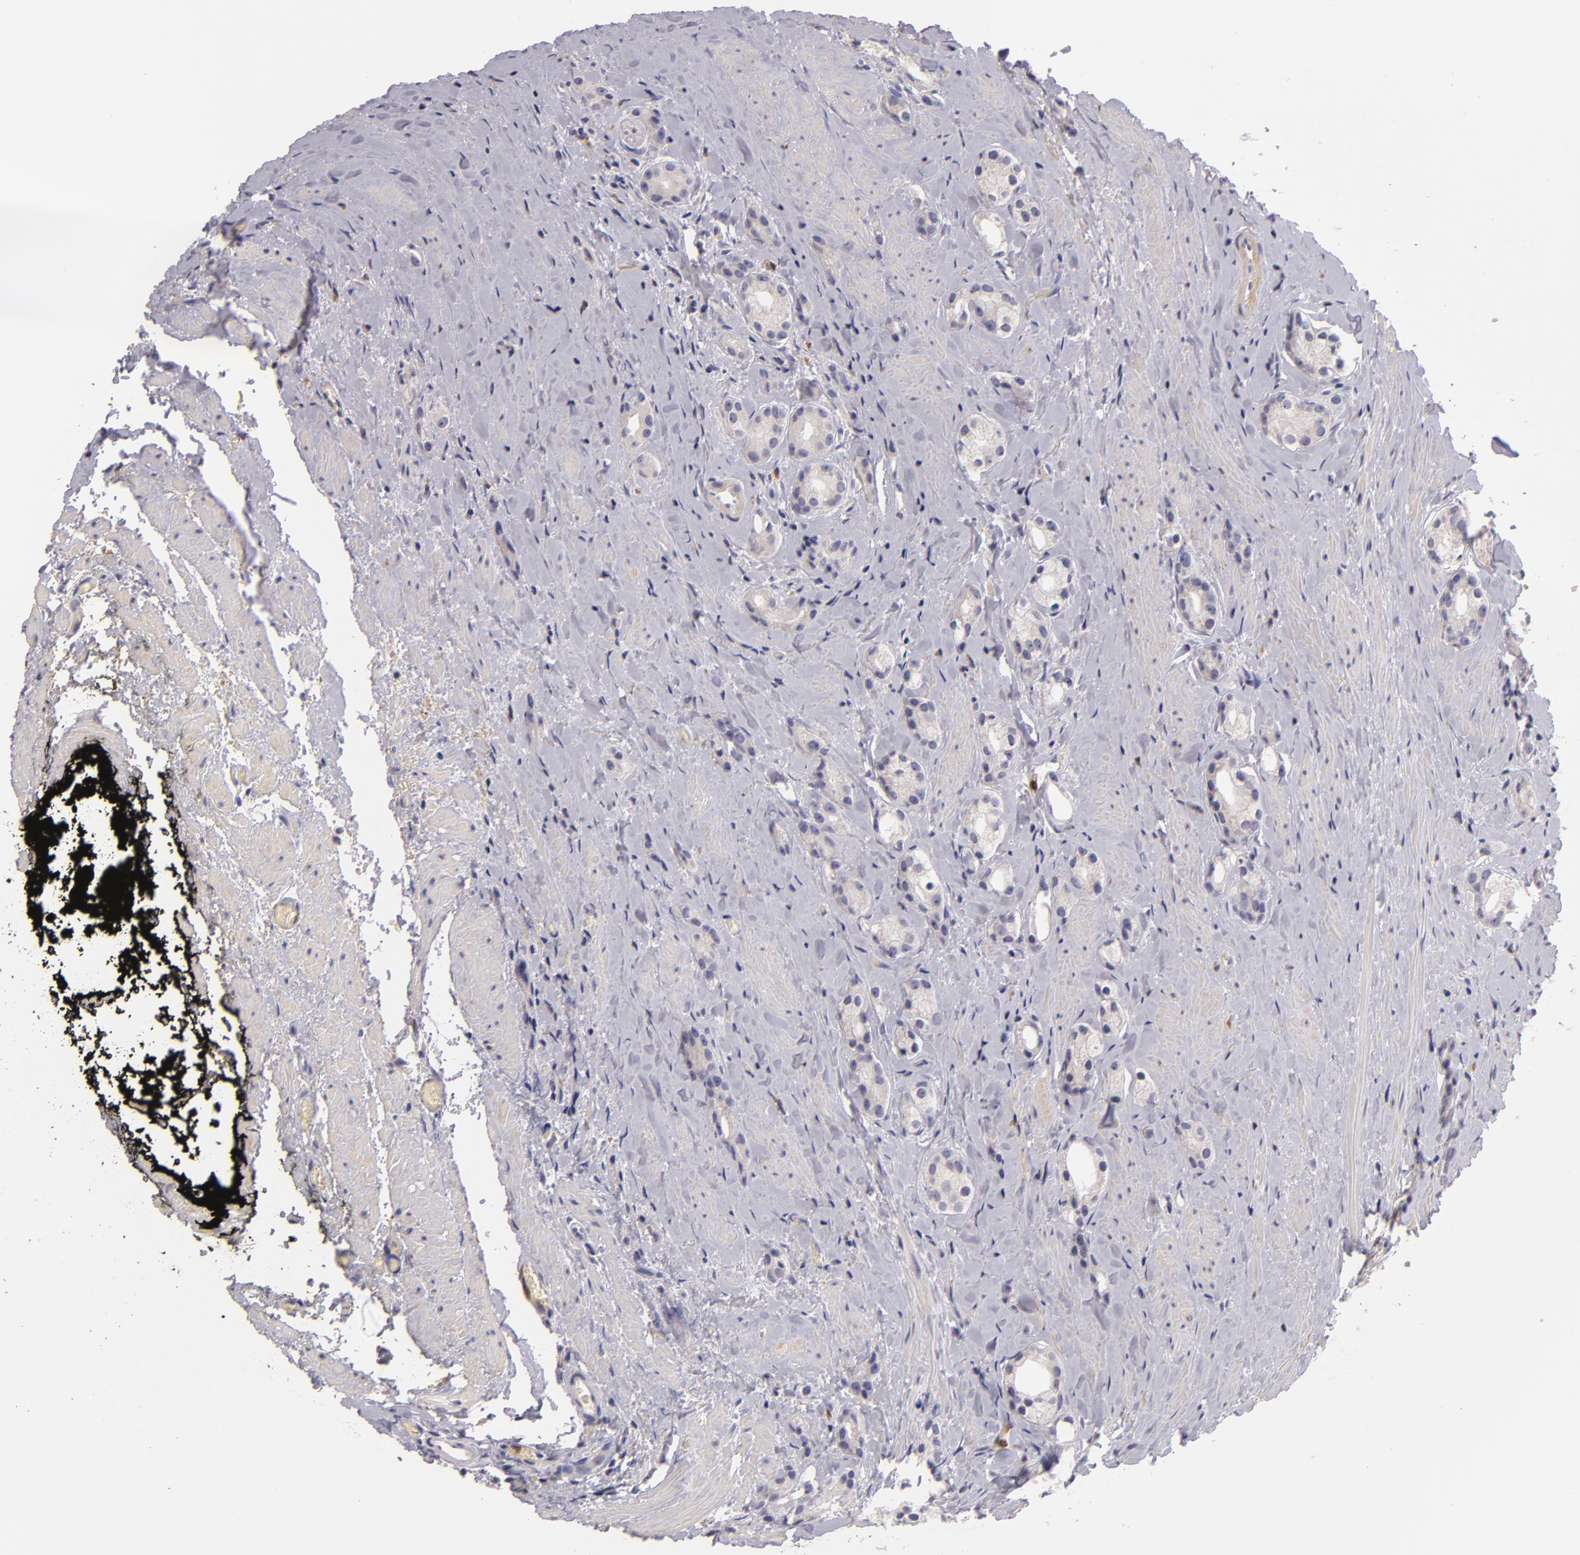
{"staining": {"intensity": "weak", "quantity": "<25%", "location": "cytoplasmic/membranous"}, "tissue": "prostate cancer", "cell_type": "Tumor cells", "image_type": "cancer", "snomed": [{"axis": "morphology", "description": "Adenocarcinoma, Medium grade"}, {"axis": "topography", "description": "Prostate"}], "caption": "This is a image of immunohistochemistry (IHC) staining of medium-grade adenocarcinoma (prostate), which shows no positivity in tumor cells.", "gene": "TLR8", "patient": {"sex": "male", "age": 59}}